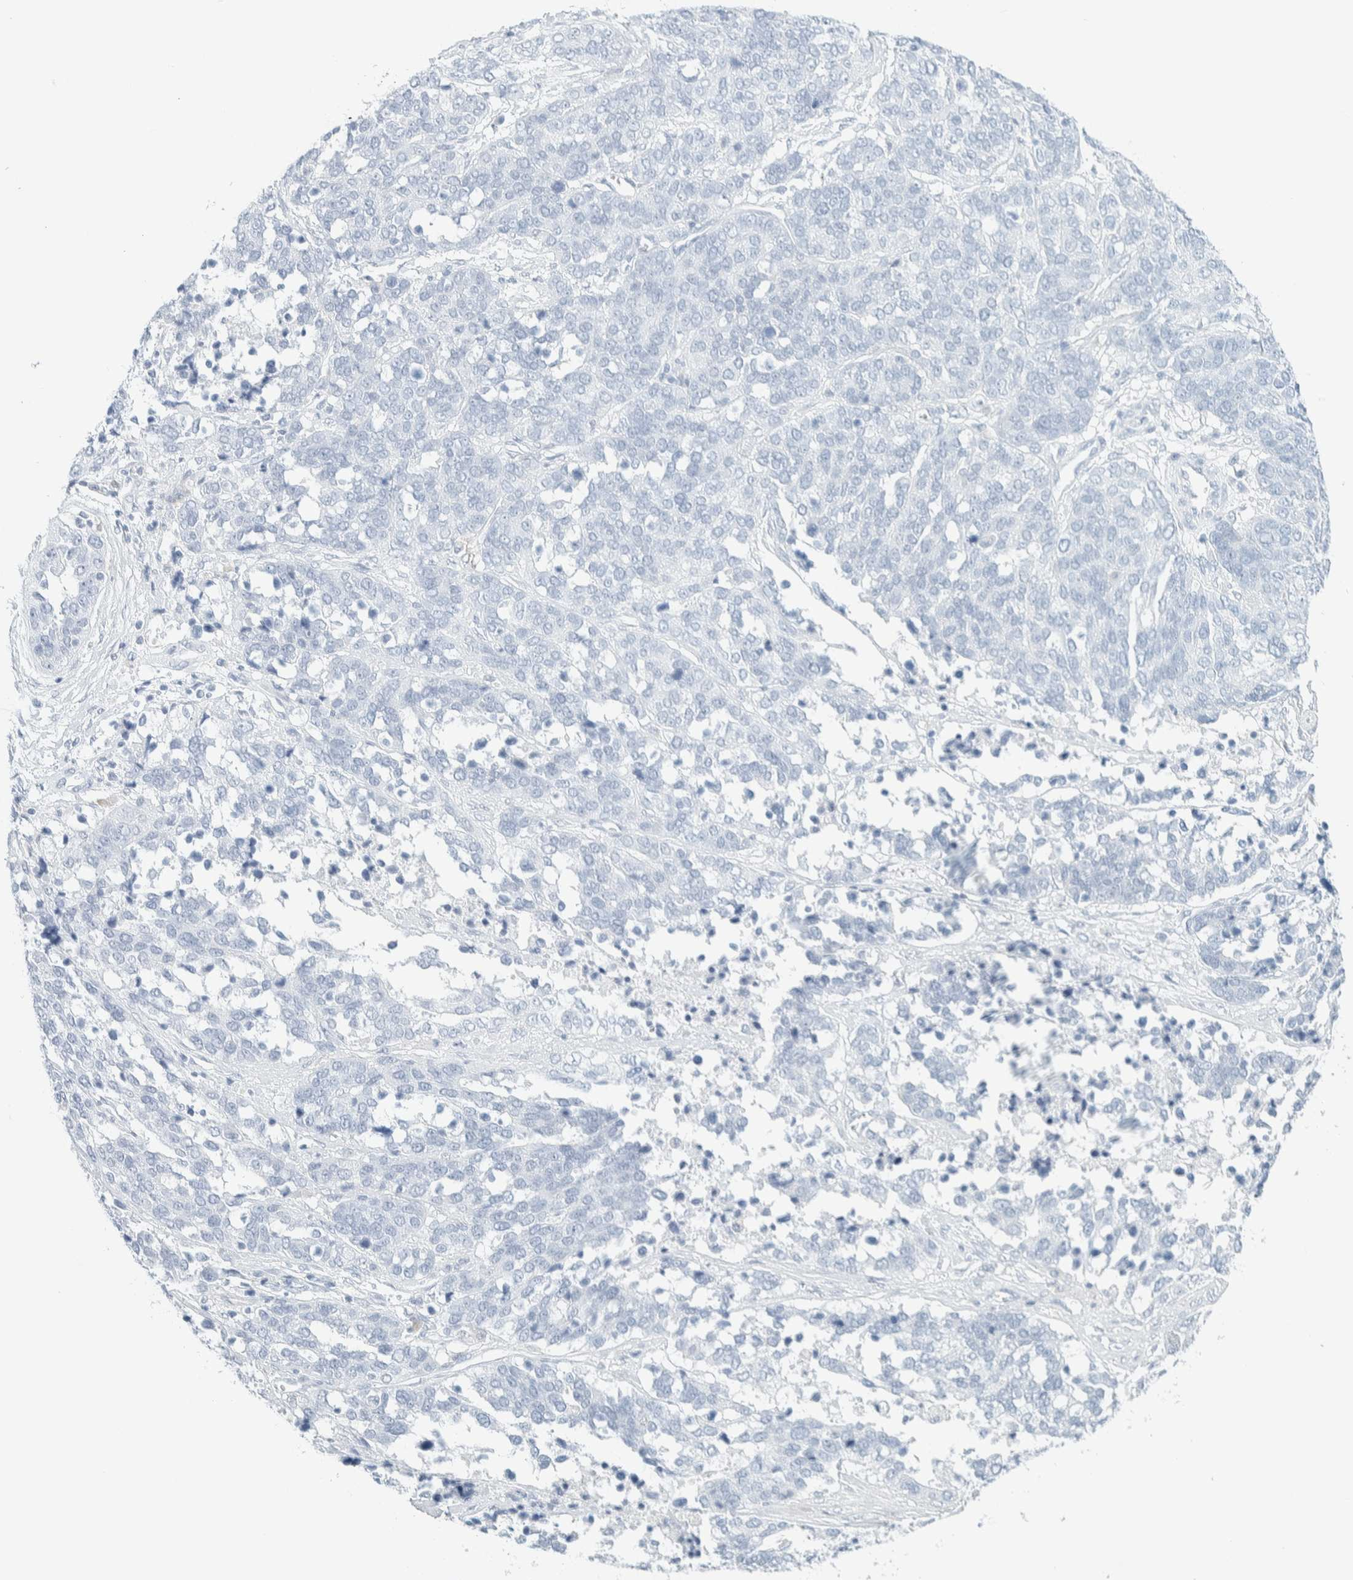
{"staining": {"intensity": "negative", "quantity": "none", "location": "none"}, "tissue": "ovarian cancer", "cell_type": "Tumor cells", "image_type": "cancer", "snomed": [{"axis": "morphology", "description": "Cystadenocarcinoma, serous, NOS"}, {"axis": "topography", "description": "Ovary"}], "caption": "A high-resolution histopathology image shows immunohistochemistry (IHC) staining of serous cystadenocarcinoma (ovarian), which exhibits no significant expression in tumor cells.", "gene": "ATCAY", "patient": {"sex": "female", "age": 44}}